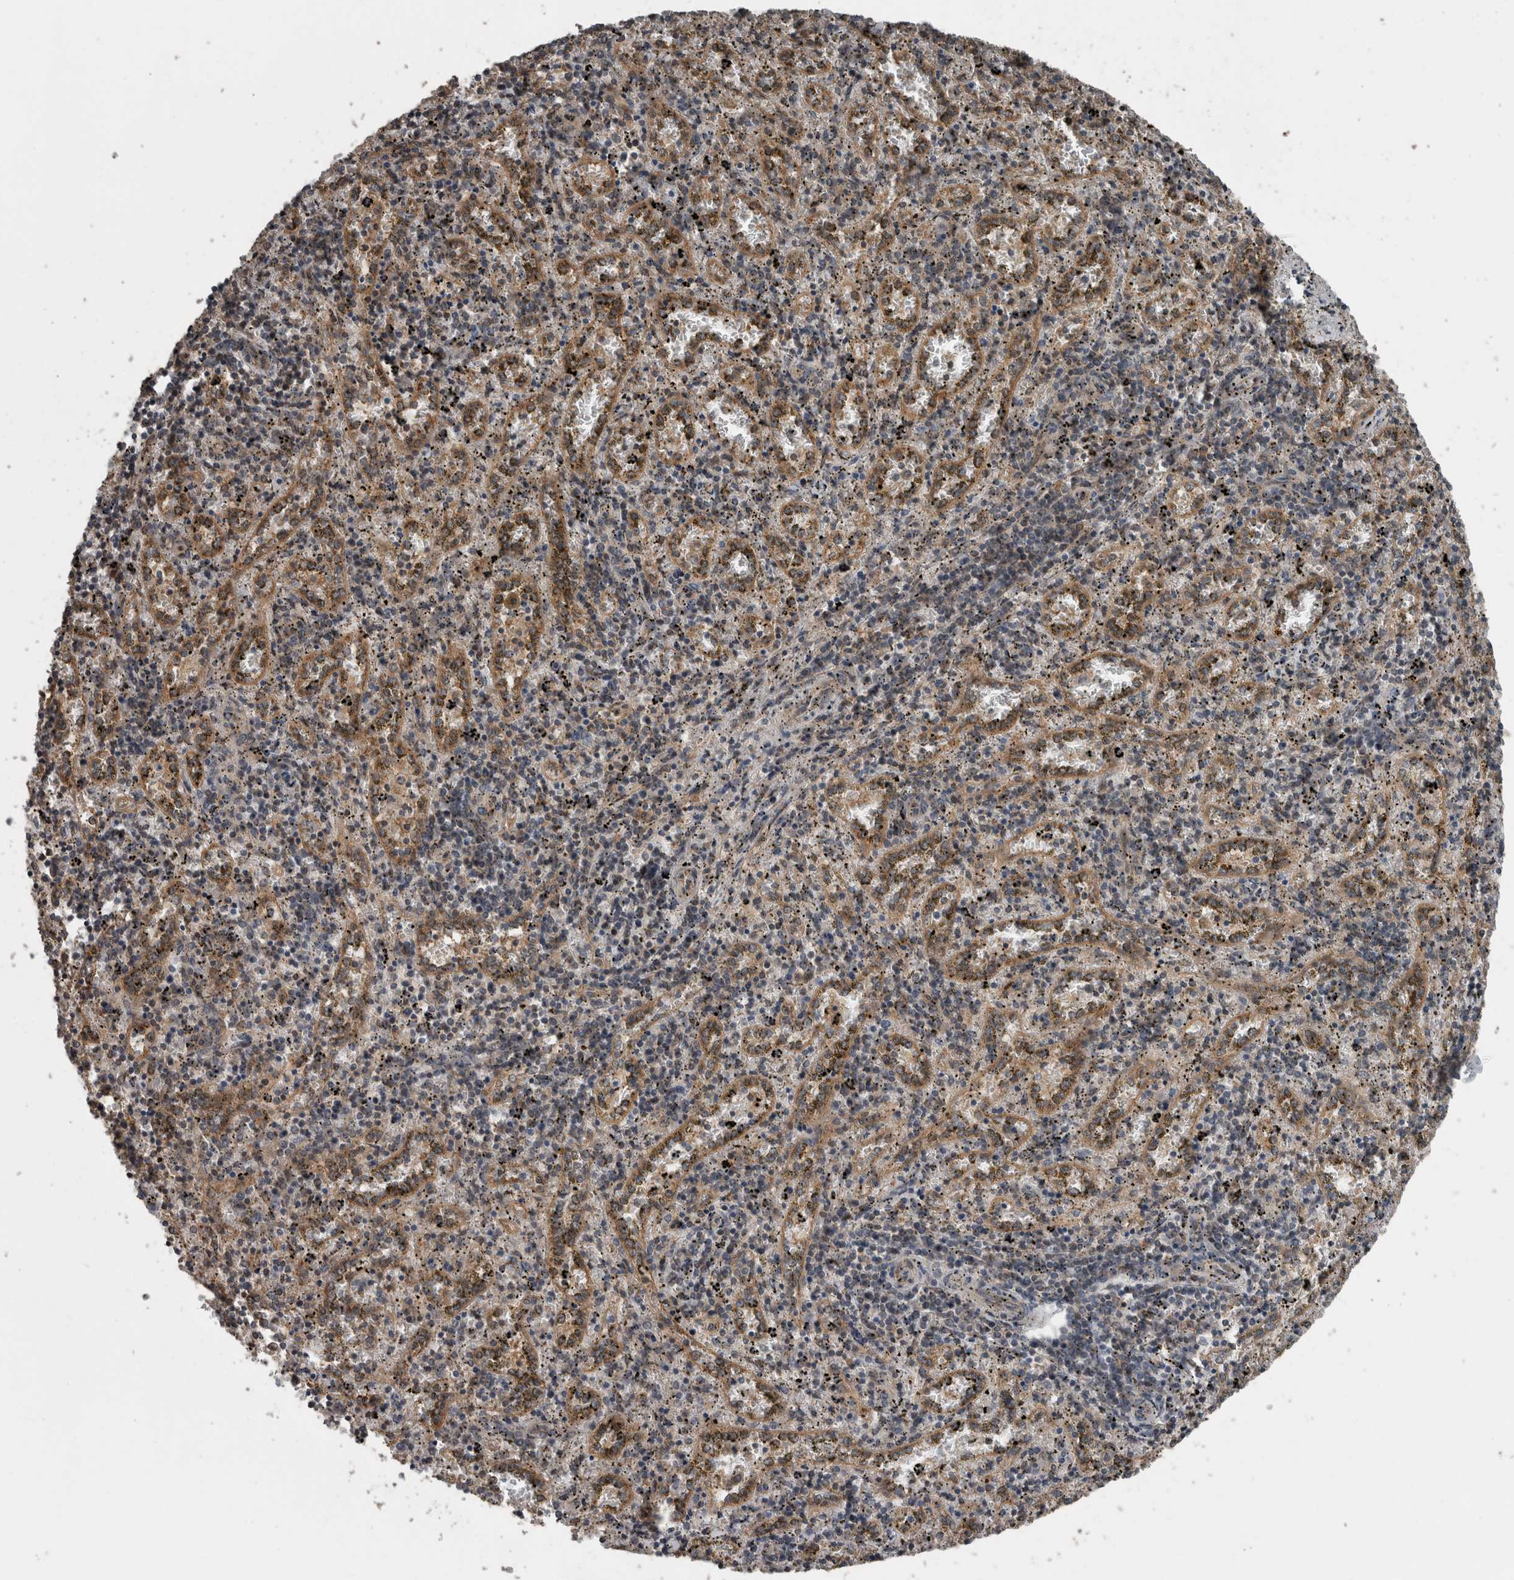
{"staining": {"intensity": "weak", "quantity": "25%-75%", "location": "cytoplasmic/membranous"}, "tissue": "spleen", "cell_type": "Cells in red pulp", "image_type": "normal", "snomed": [{"axis": "morphology", "description": "Normal tissue, NOS"}, {"axis": "topography", "description": "Spleen"}], "caption": "Spleen stained with DAB immunohistochemistry exhibits low levels of weak cytoplasmic/membranous positivity in about 25%-75% of cells in red pulp. The protein is stained brown, and the nuclei are stained in blue (DAB (3,3'-diaminobenzidine) IHC with brightfield microscopy, high magnification).", "gene": "RIOK3", "patient": {"sex": "male", "age": 11}}